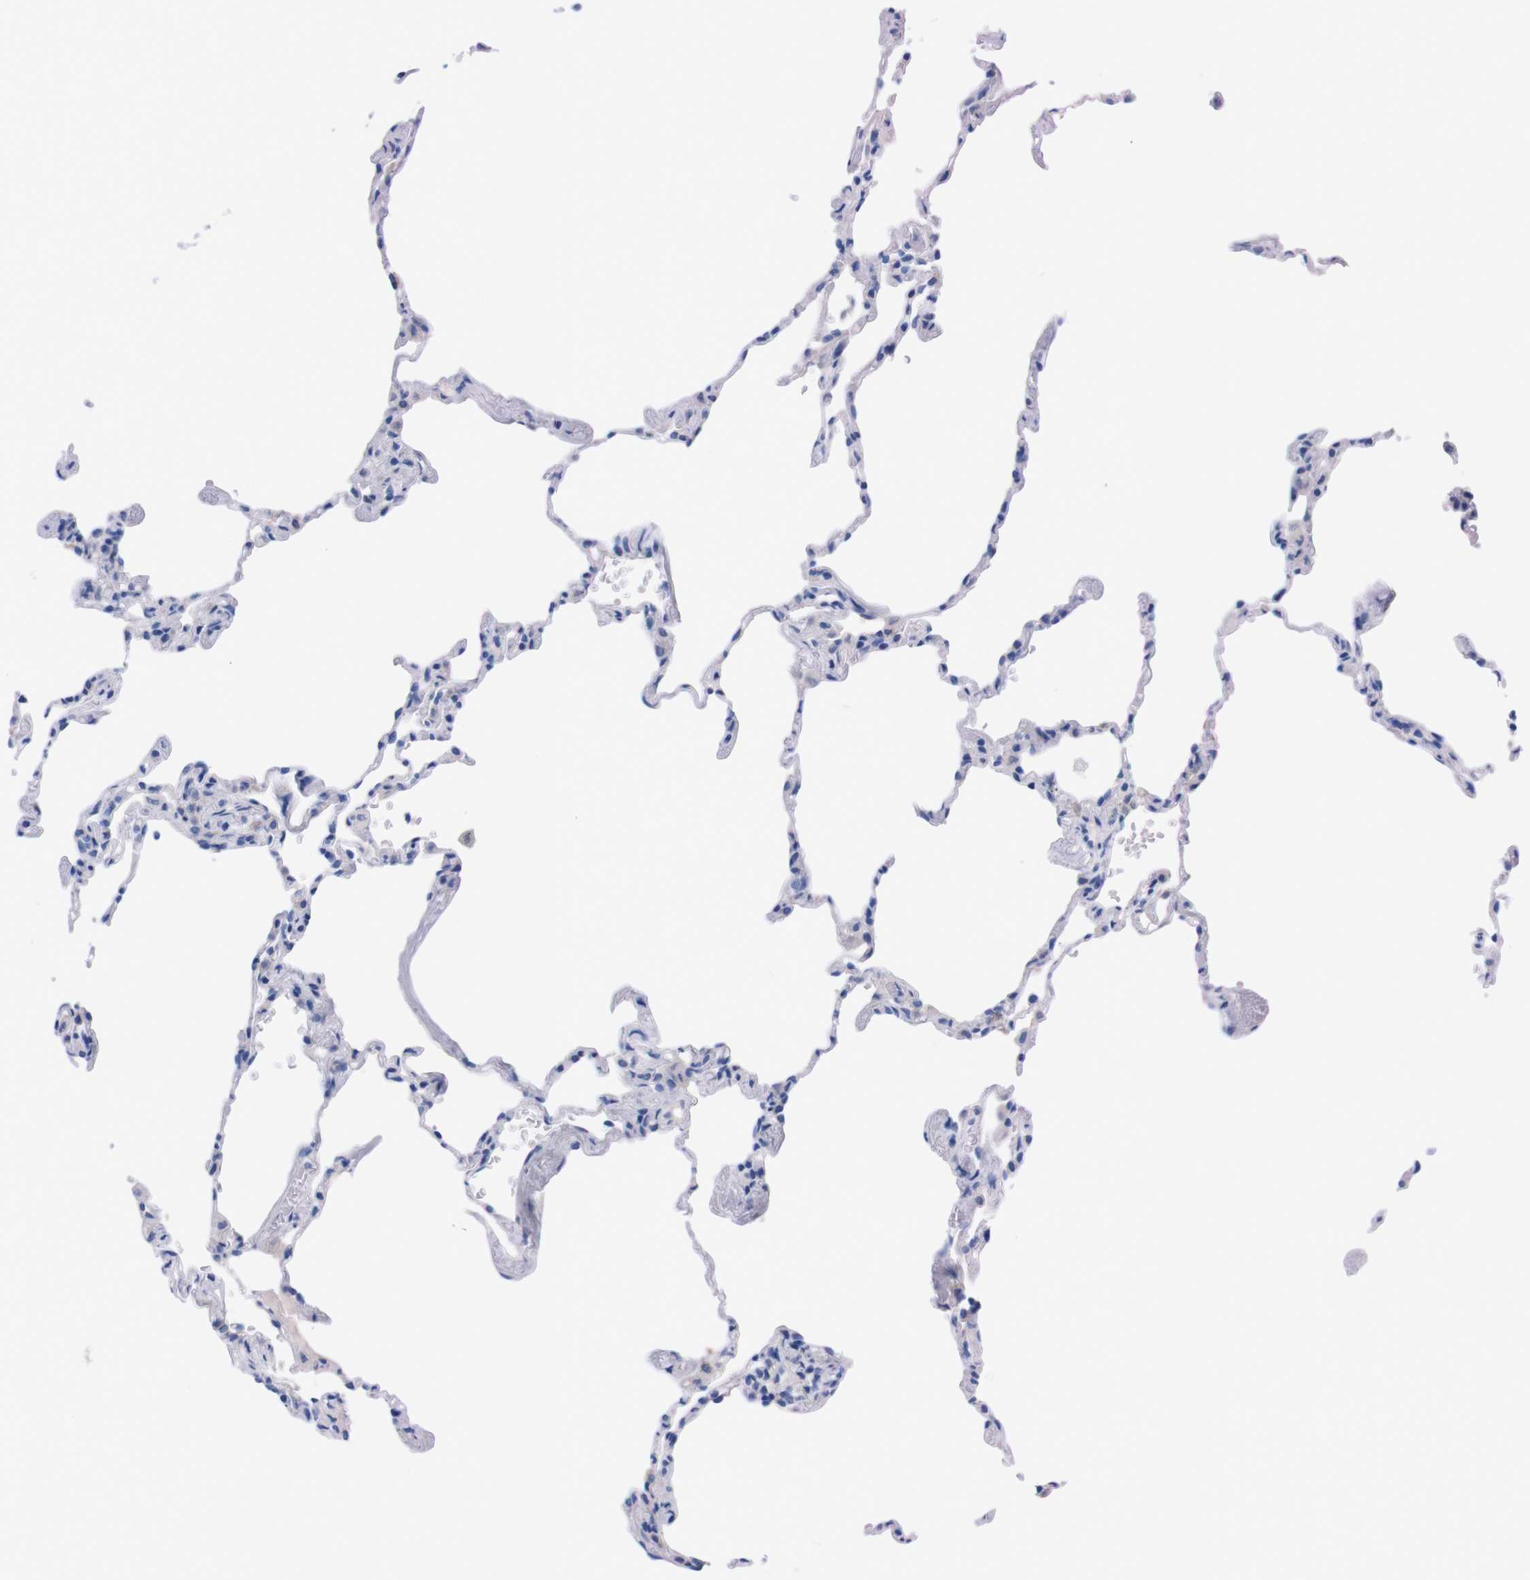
{"staining": {"intensity": "negative", "quantity": "none", "location": "none"}, "tissue": "lung", "cell_type": "Alveolar cells", "image_type": "normal", "snomed": [{"axis": "morphology", "description": "Normal tissue, NOS"}, {"axis": "topography", "description": "Lung"}], "caption": "IHC of benign lung exhibits no staining in alveolar cells.", "gene": "TMEM243", "patient": {"sex": "male", "age": 59}}